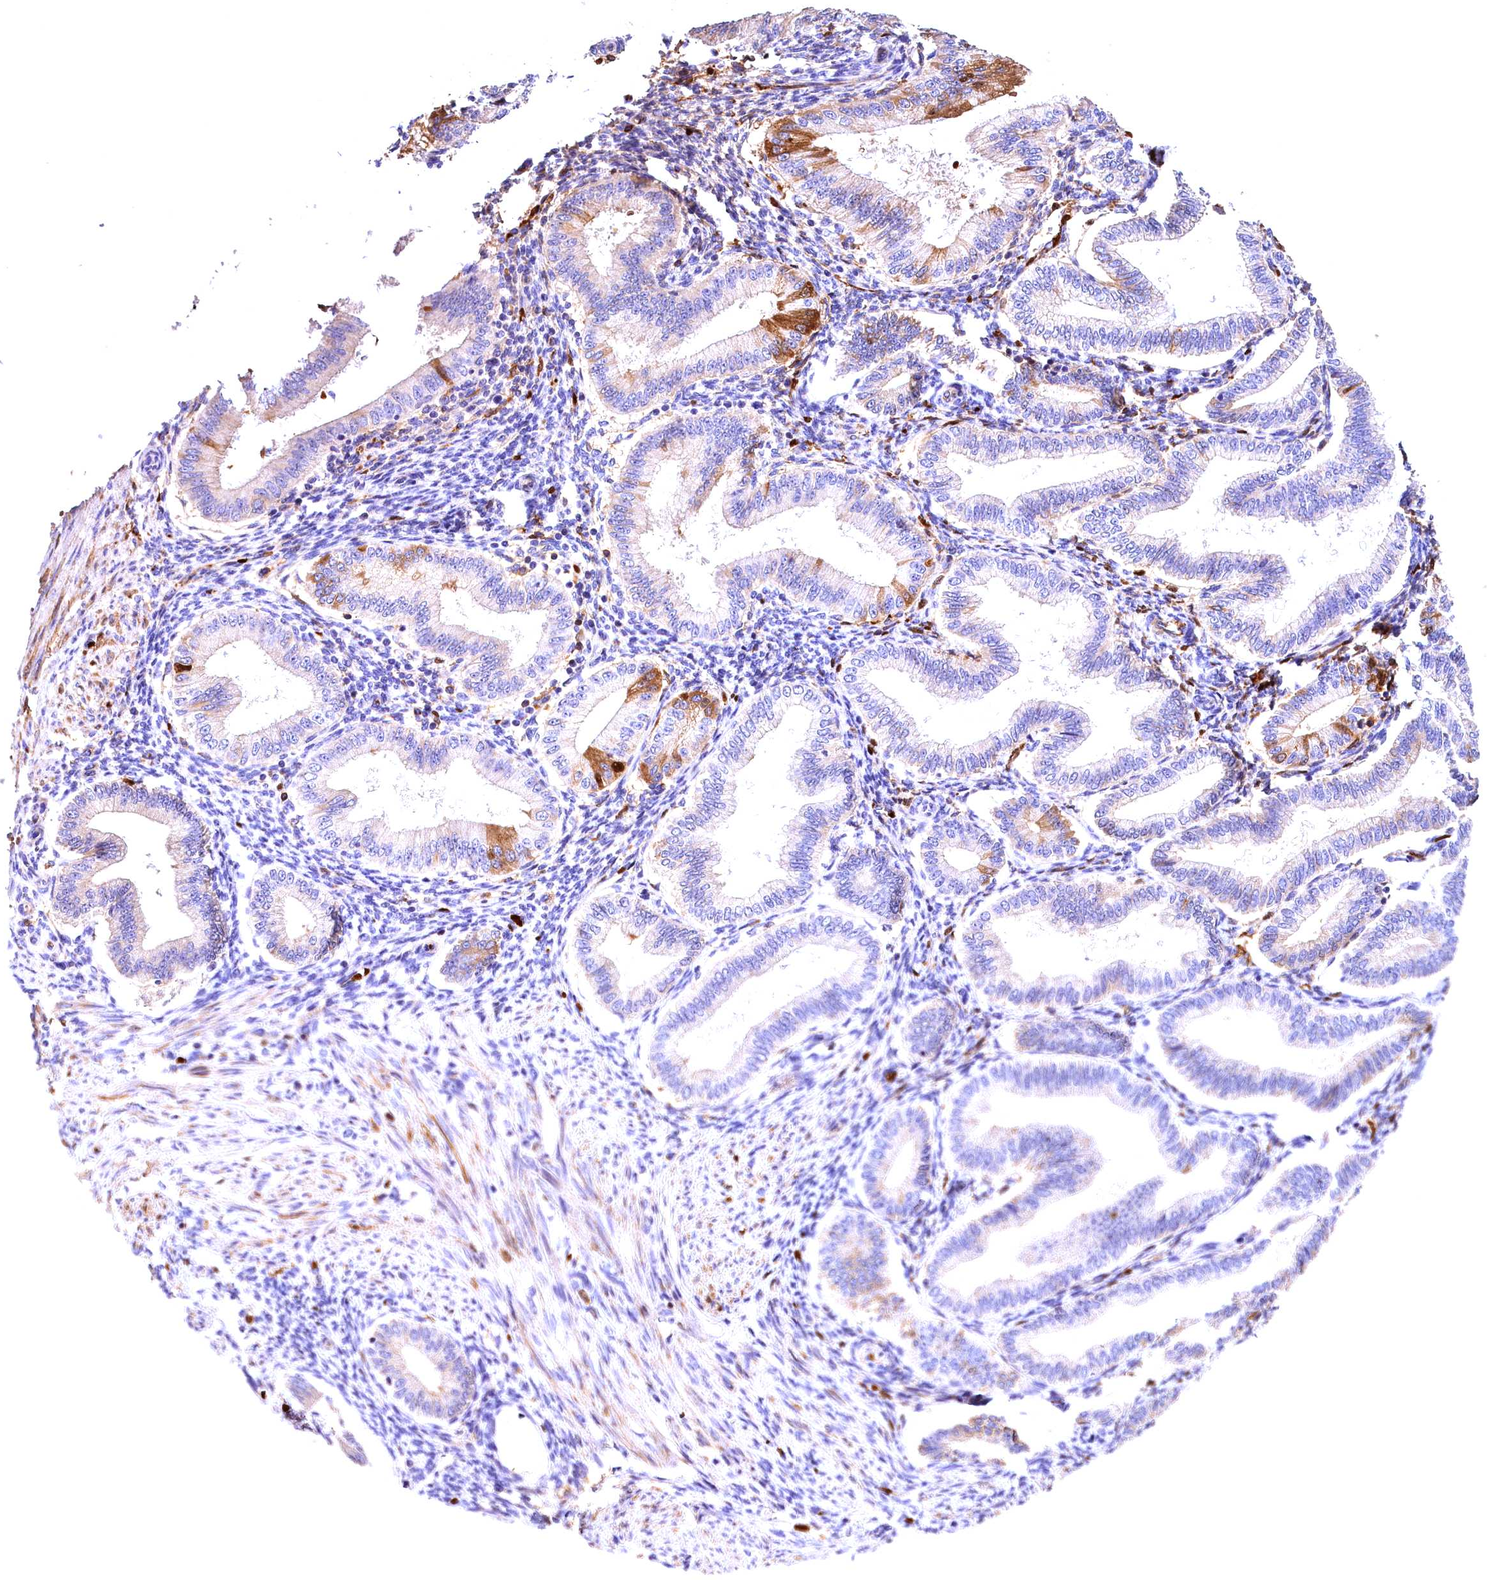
{"staining": {"intensity": "moderate", "quantity": "<25%", "location": "cytoplasmic/membranous"}, "tissue": "endometrium", "cell_type": "Cells in endometrial stroma", "image_type": "normal", "snomed": [{"axis": "morphology", "description": "Normal tissue, NOS"}, {"axis": "topography", "description": "Endometrium"}], "caption": "Approximately <25% of cells in endometrial stroma in benign endometrium display moderate cytoplasmic/membranous protein staining as visualized by brown immunohistochemical staining.", "gene": "PHAF1", "patient": {"sex": "female", "age": 39}}